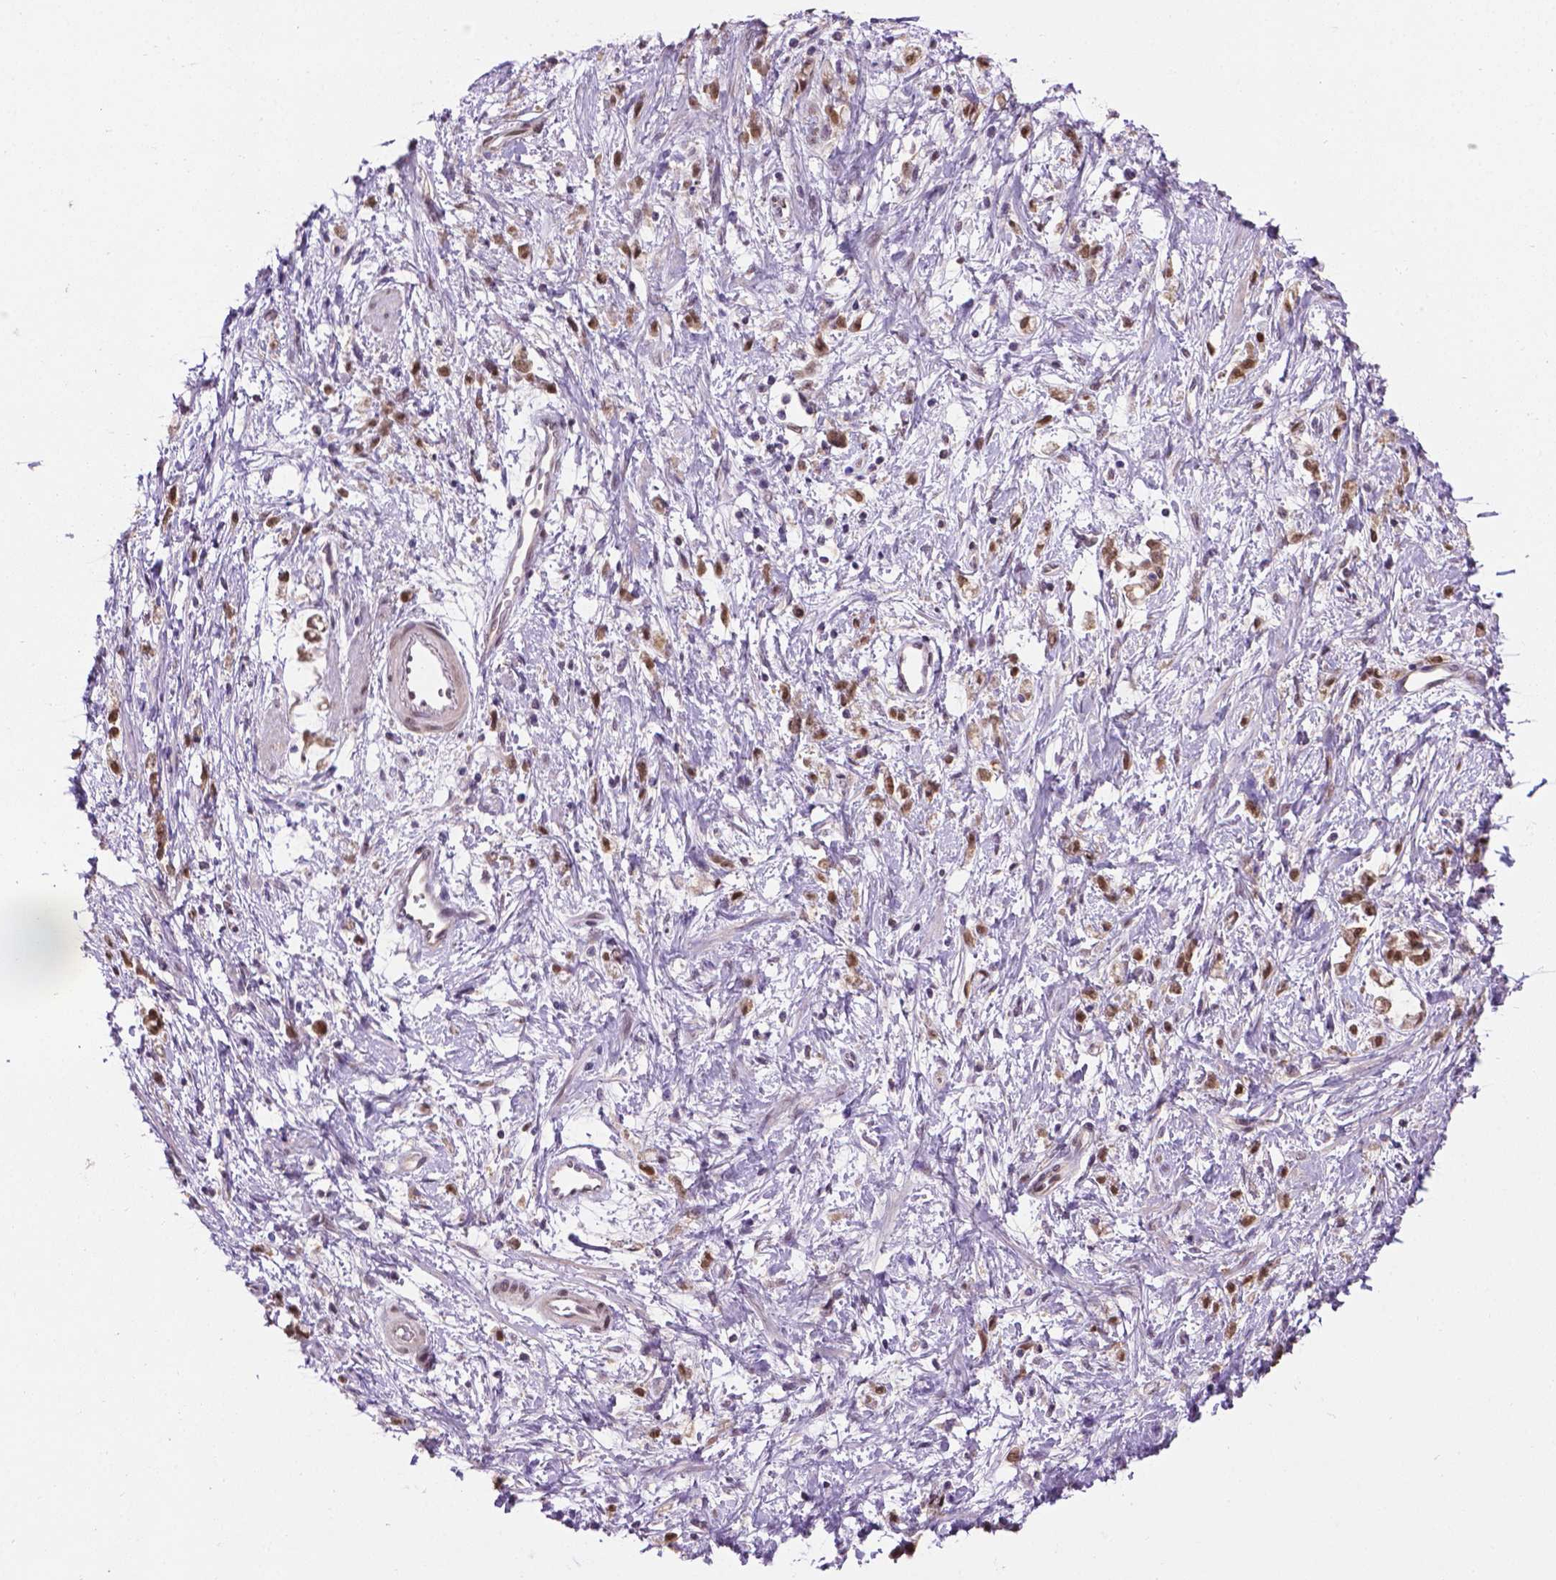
{"staining": {"intensity": "moderate", "quantity": ">75%", "location": "nuclear"}, "tissue": "stomach cancer", "cell_type": "Tumor cells", "image_type": "cancer", "snomed": [{"axis": "morphology", "description": "Adenocarcinoma, NOS"}, {"axis": "topography", "description": "Stomach"}], "caption": "Stomach cancer stained with IHC reveals moderate nuclear staining in approximately >75% of tumor cells.", "gene": "IRF6", "patient": {"sex": "female", "age": 60}}